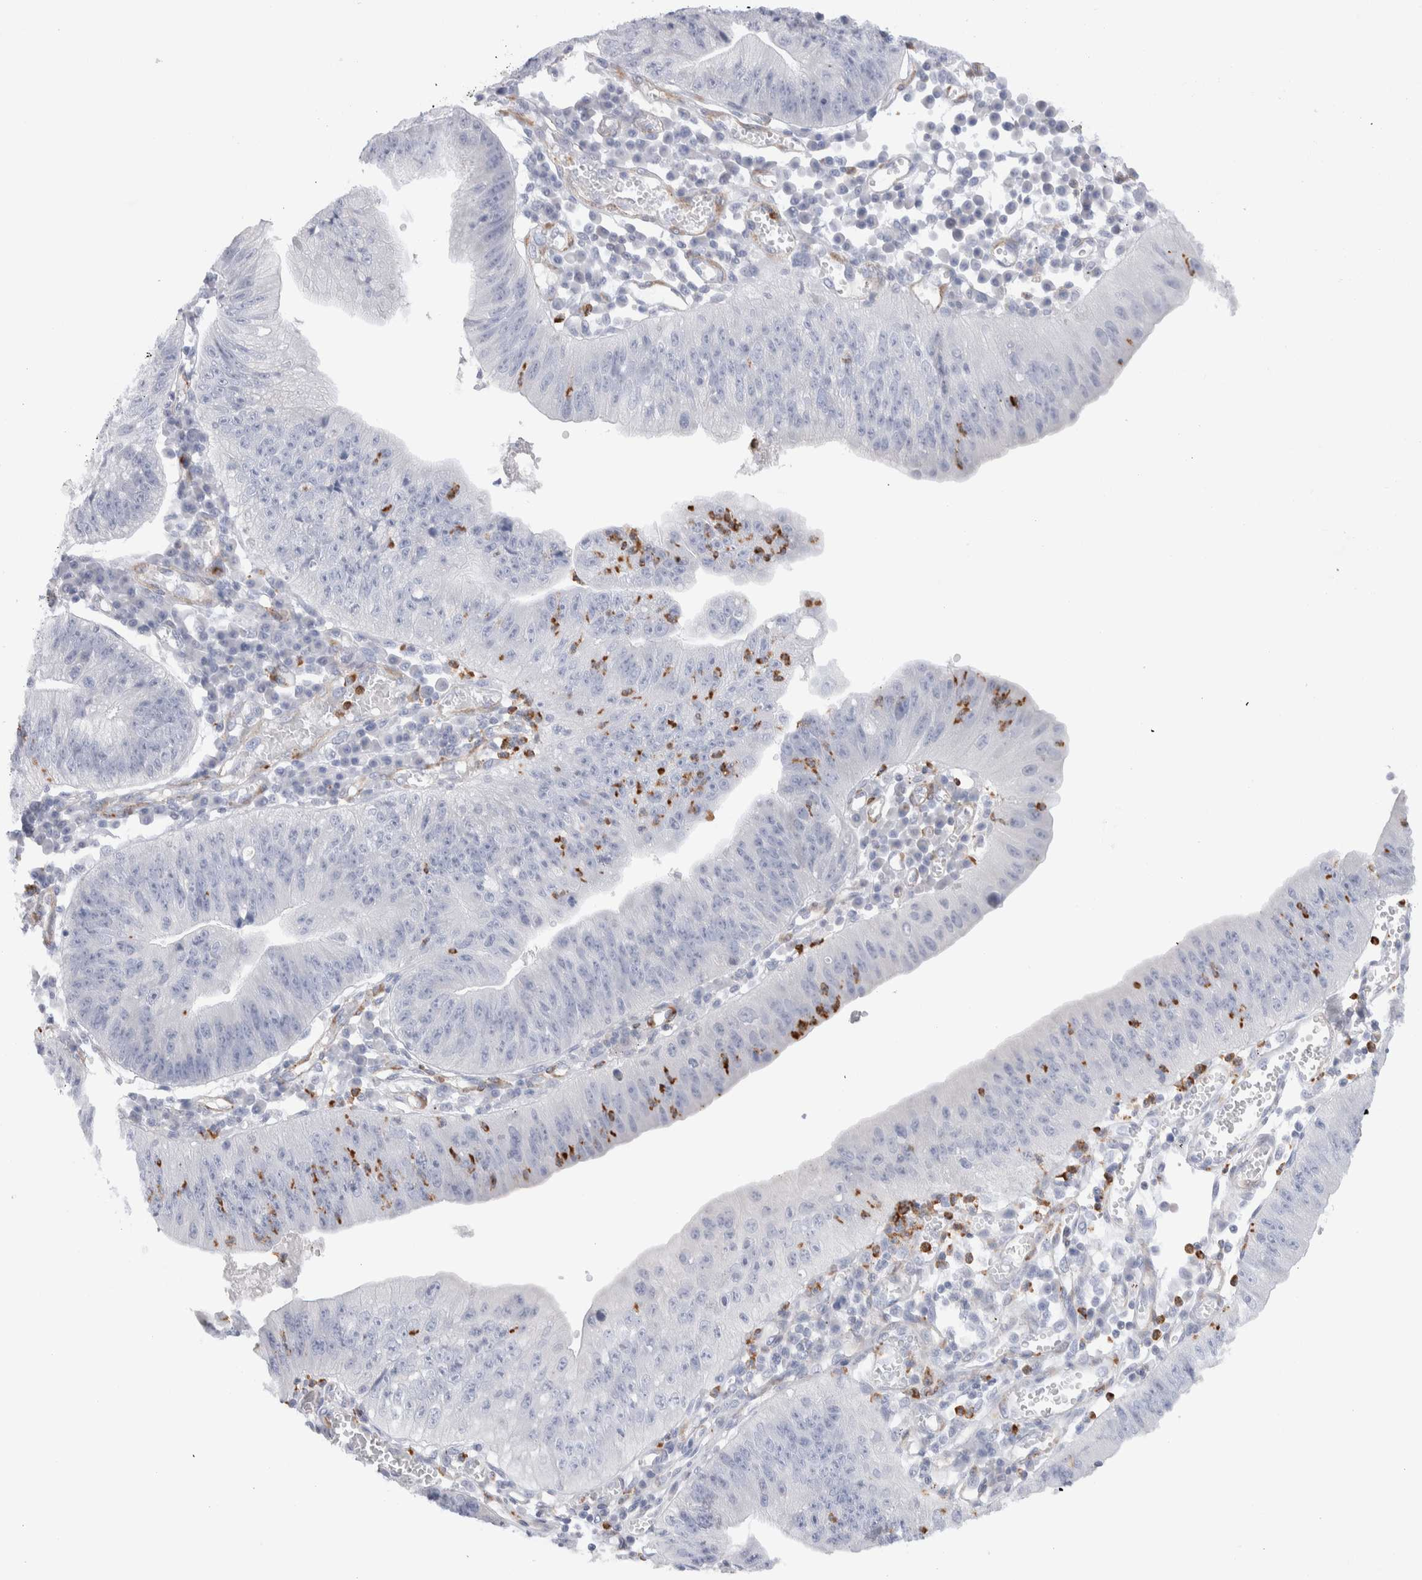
{"staining": {"intensity": "negative", "quantity": "none", "location": "none"}, "tissue": "stomach cancer", "cell_type": "Tumor cells", "image_type": "cancer", "snomed": [{"axis": "morphology", "description": "Adenocarcinoma, NOS"}, {"axis": "topography", "description": "Stomach"}], "caption": "DAB (3,3'-diaminobenzidine) immunohistochemical staining of human stomach cancer shows no significant staining in tumor cells.", "gene": "SEPTIN4", "patient": {"sex": "male", "age": 59}}